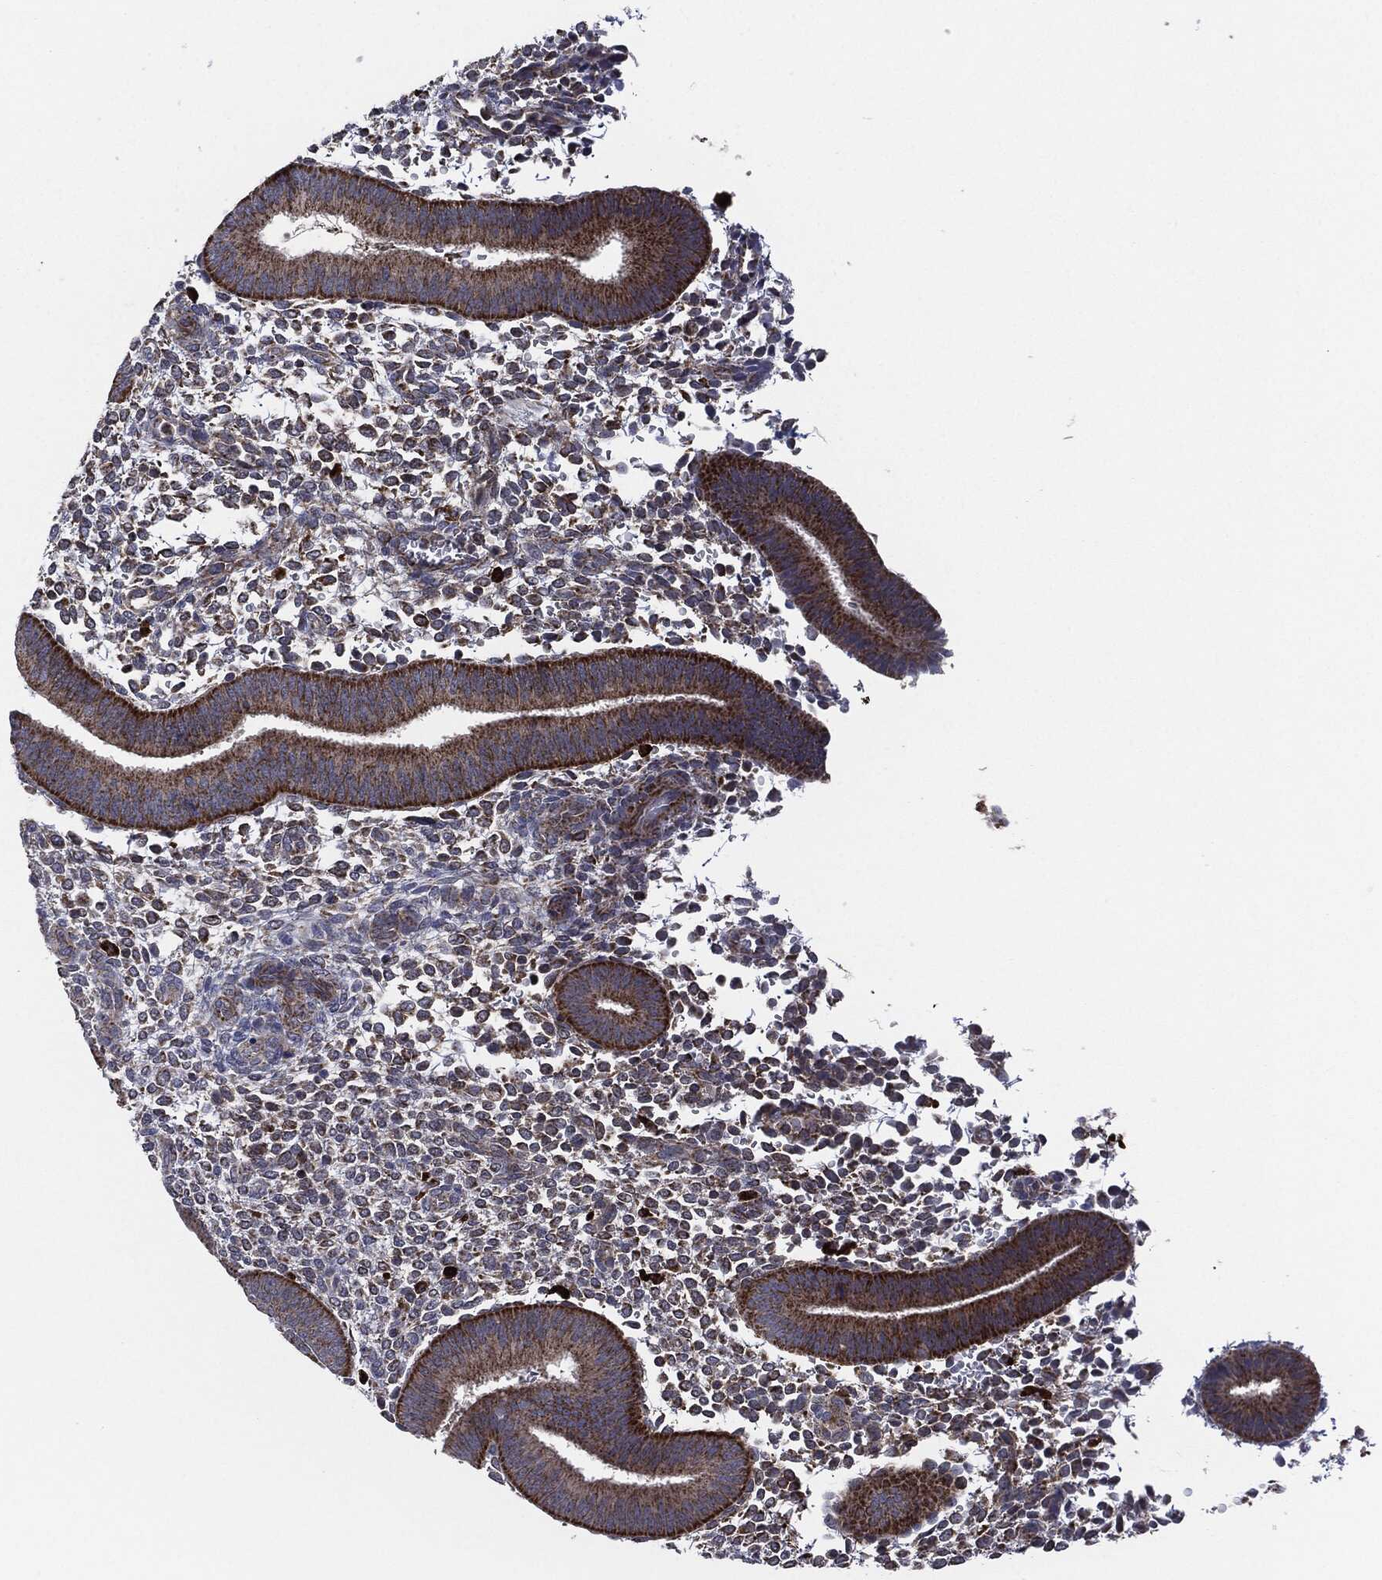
{"staining": {"intensity": "negative", "quantity": "none", "location": "none"}, "tissue": "endometrium", "cell_type": "Cells in endometrial stroma", "image_type": "normal", "snomed": [{"axis": "morphology", "description": "Normal tissue, NOS"}, {"axis": "topography", "description": "Endometrium"}], "caption": "Immunohistochemical staining of normal endometrium exhibits no significant expression in cells in endometrial stroma.", "gene": "TMEM11", "patient": {"sex": "female", "age": 39}}